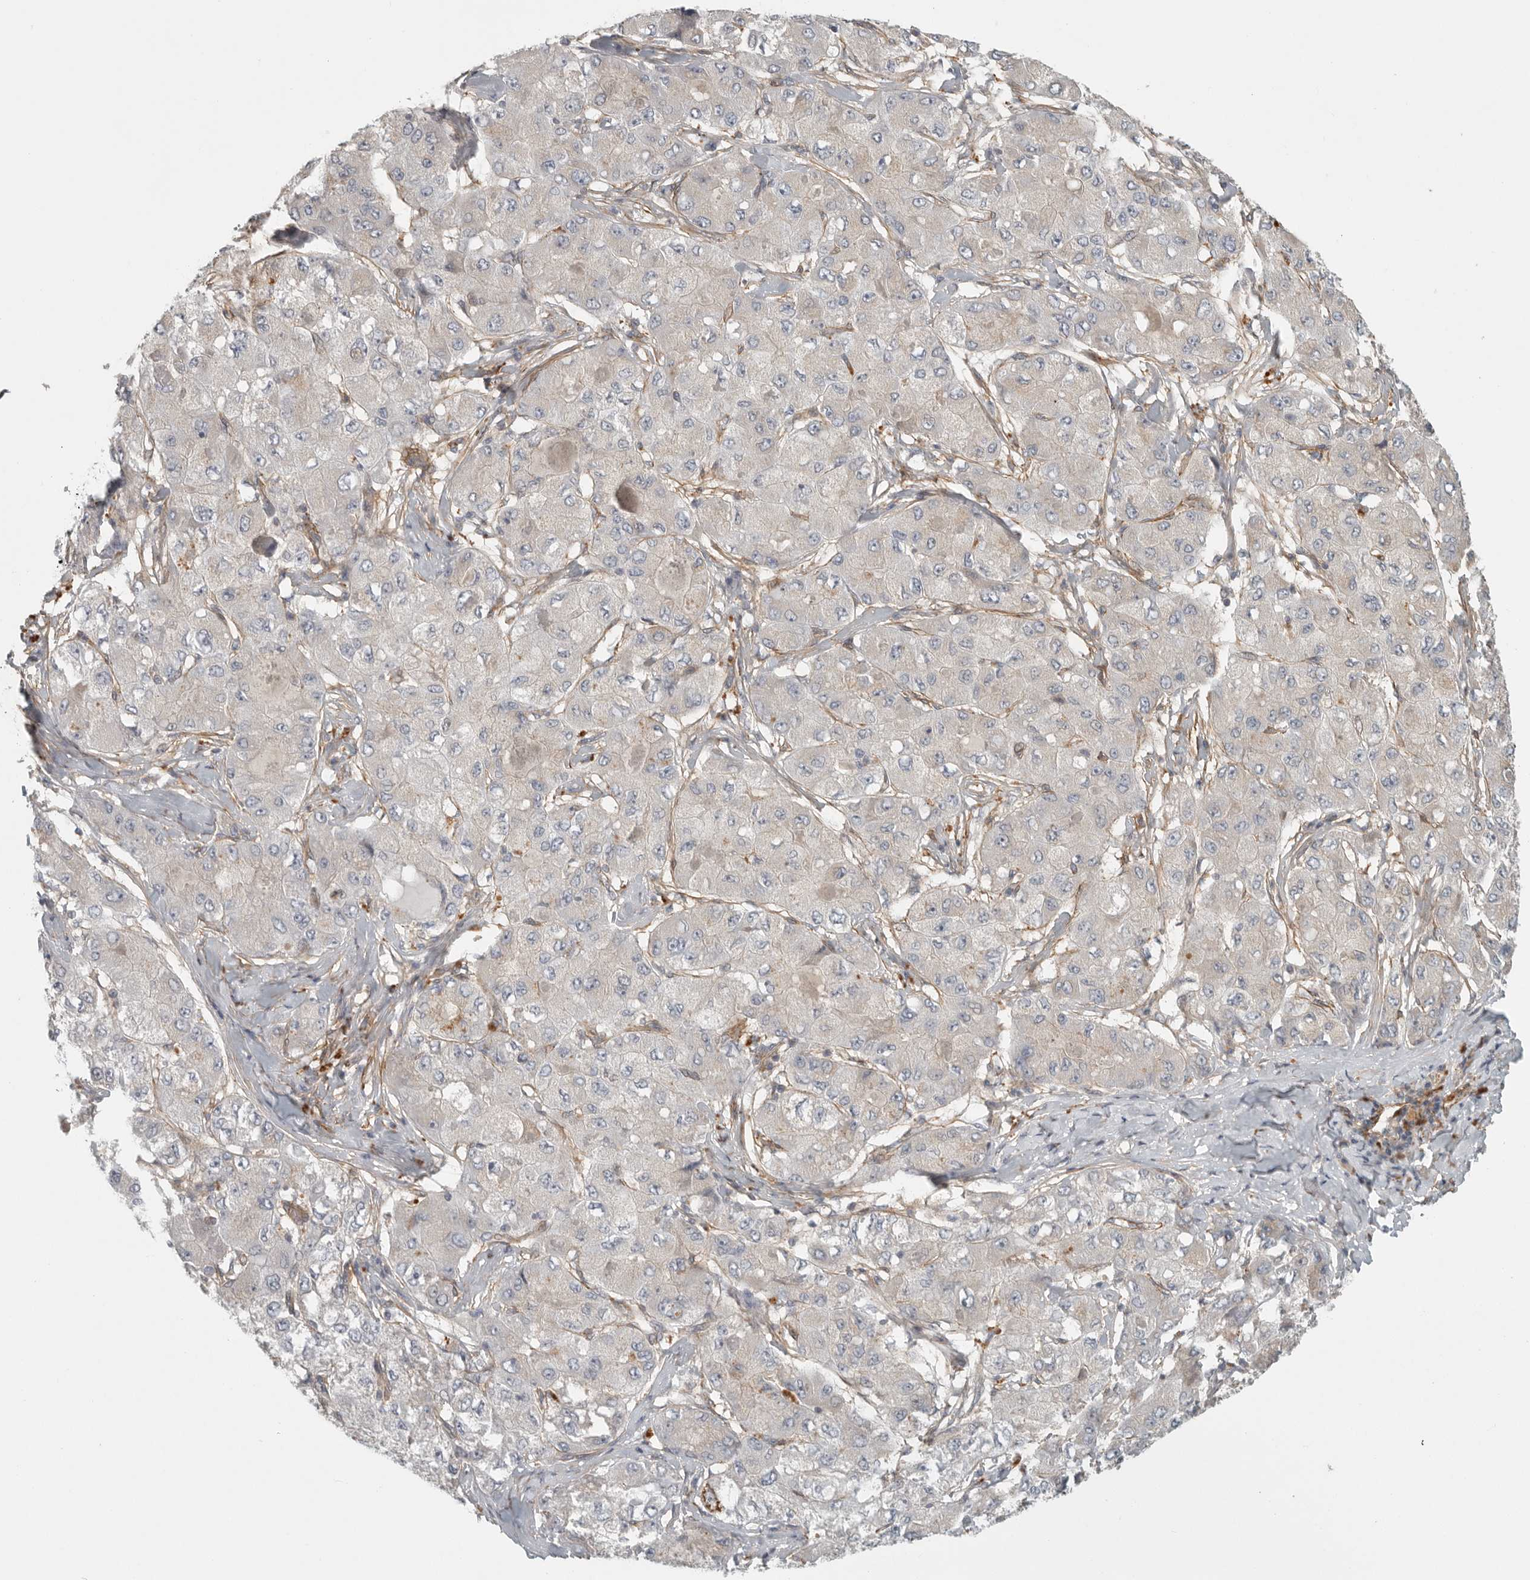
{"staining": {"intensity": "negative", "quantity": "none", "location": "none"}, "tissue": "liver cancer", "cell_type": "Tumor cells", "image_type": "cancer", "snomed": [{"axis": "morphology", "description": "Carcinoma, Hepatocellular, NOS"}, {"axis": "topography", "description": "Liver"}], "caption": "Immunohistochemistry of human hepatocellular carcinoma (liver) reveals no expression in tumor cells.", "gene": "LONRF1", "patient": {"sex": "male", "age": 80}}